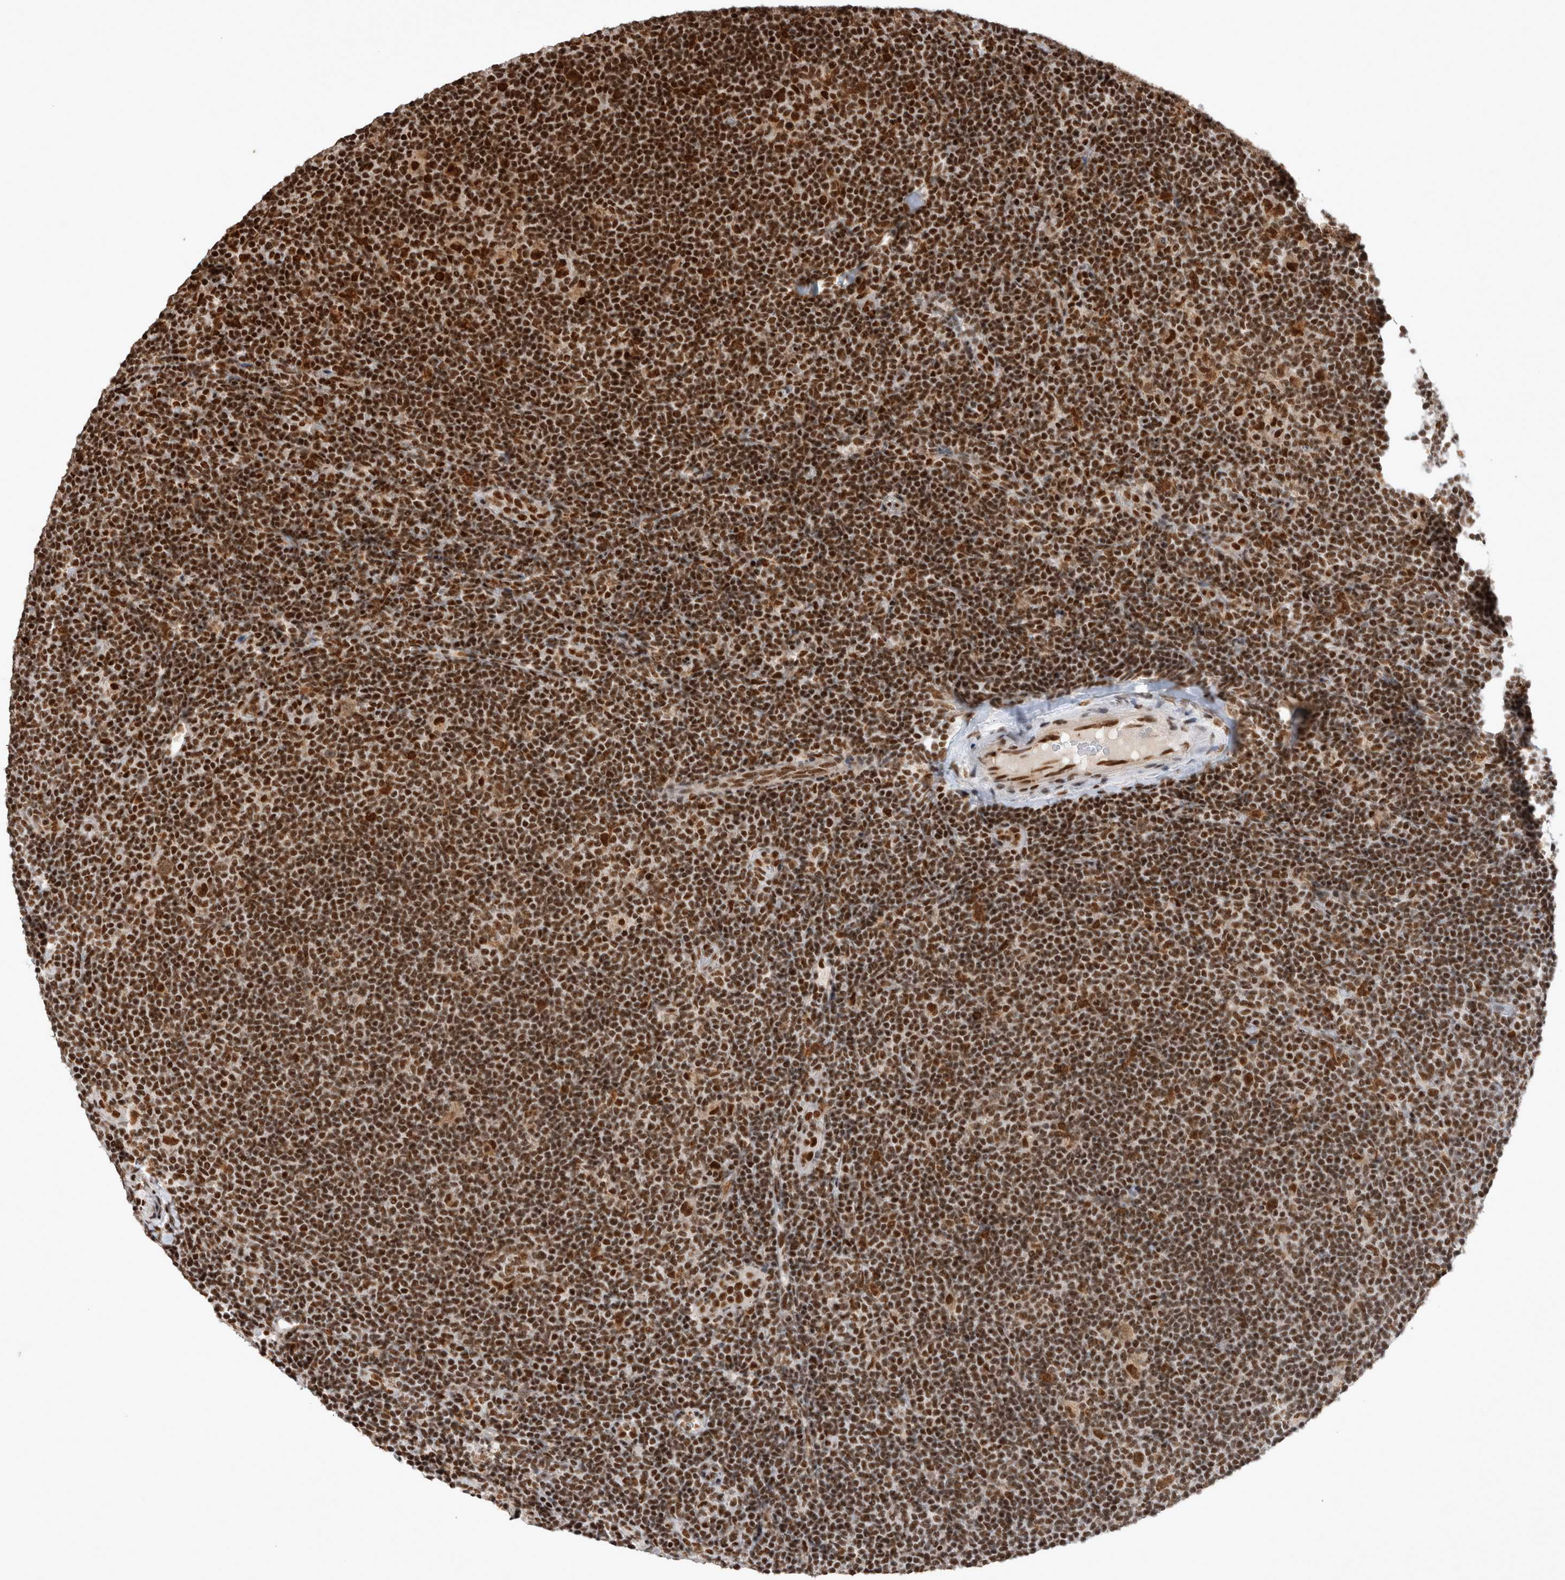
{"staining": {"intensity": "strong", "quantity": ">75%", "location": "nuclear"}, "tissue": "lymphoma", "cell_type": "Tumor cells", "image_type": "cancer", "snomed": [{"axis": "morphology", "description": "Hodgkin's disease, NOS"}, {"axis": "topography", "description": "Lymph node"}], "caption": "There is high levels of strong nuclear staining in tumor cells of Hodgkin's disease, as demonstrated by immunohistochemical staining (brown color).", "gene": "EYA2", "patient": {"sex": "female", "age": 57}}